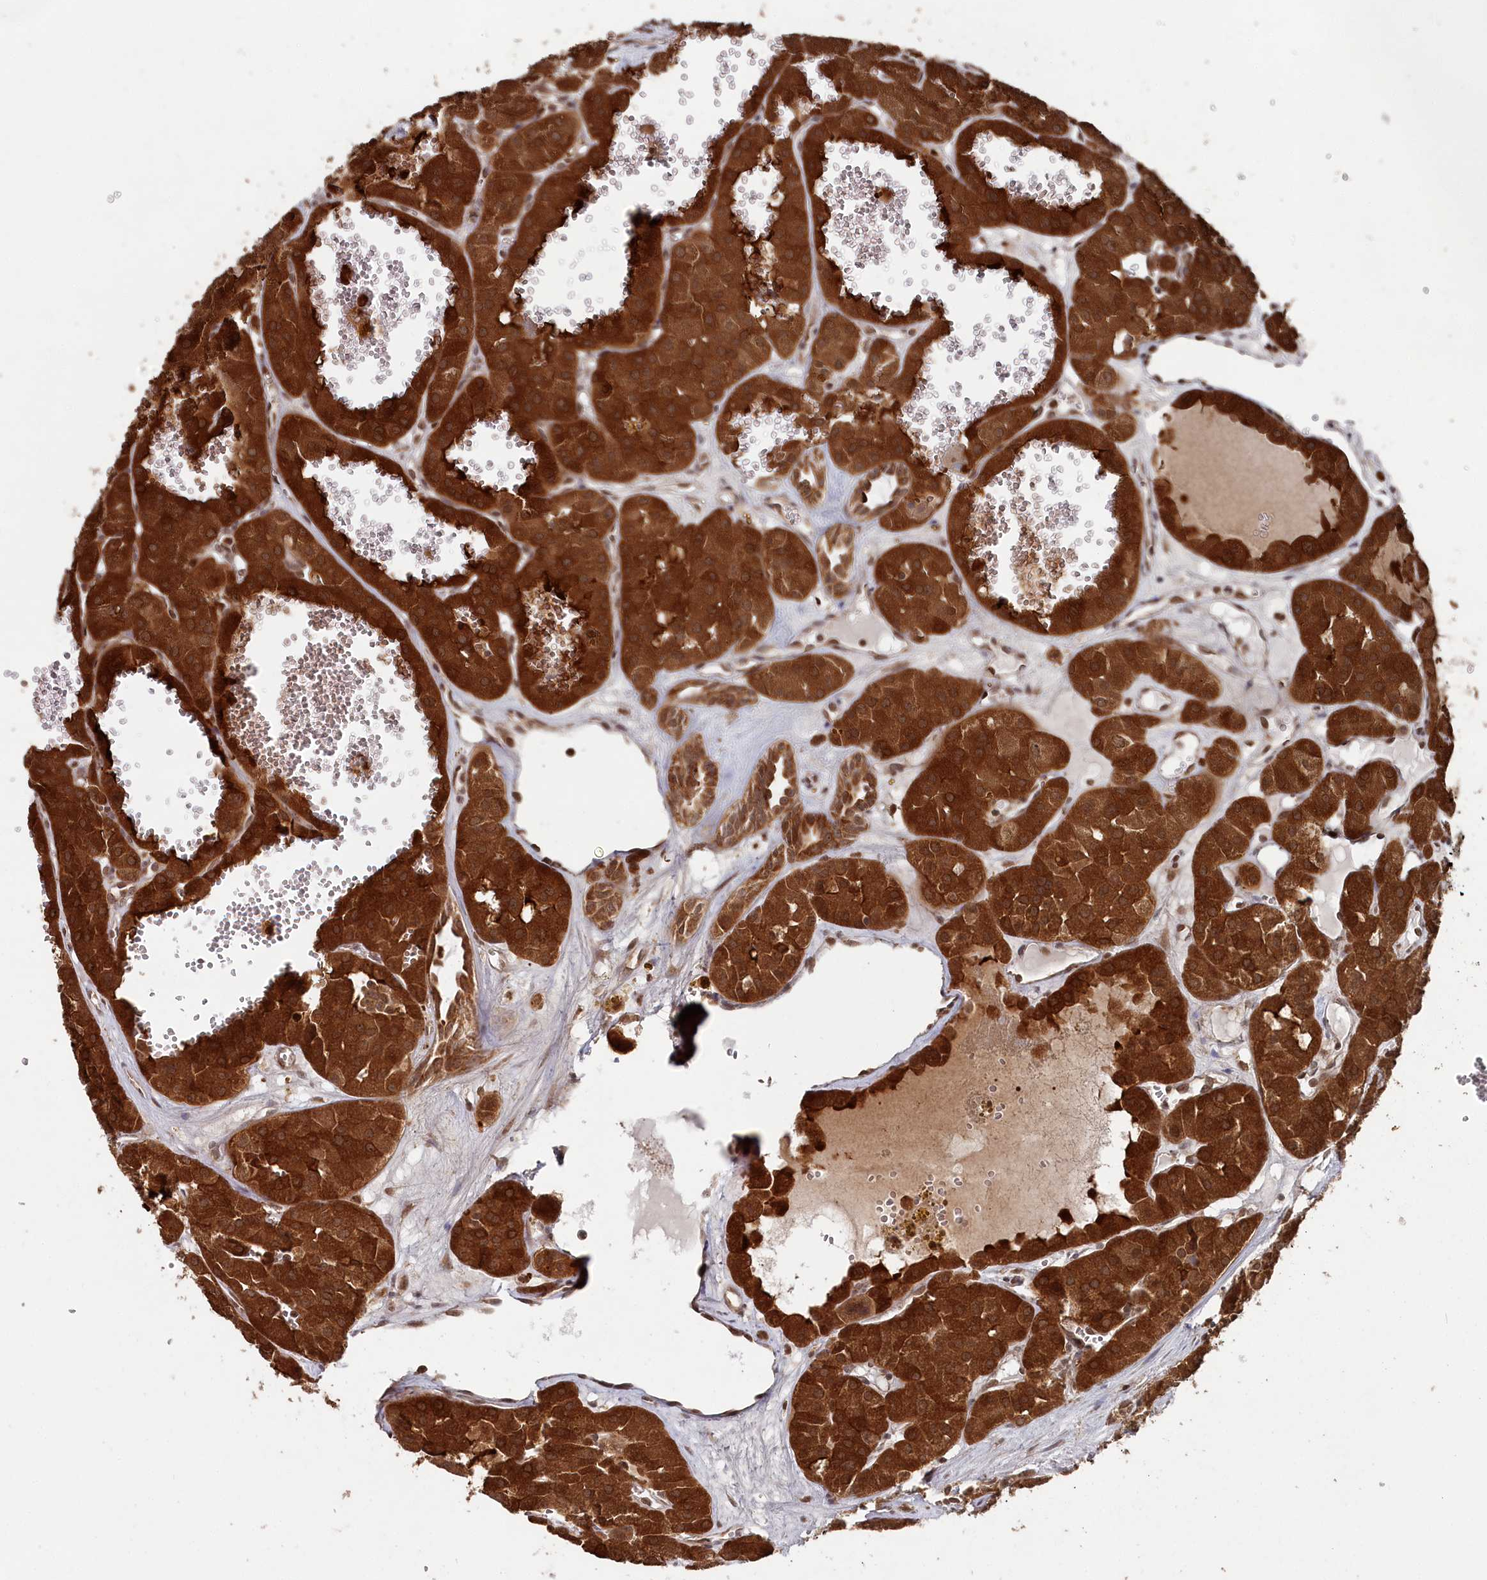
{"staining": {"intensity": "strong", "quantity": ">75%", "location": "cytoplasmic/membranous"}, "tissue": "renal cancer", "cell_type": "Tumor cells", "image_type": "cancer", "snomed": [{"axis": "morphology", "description": "Carcinoma, NOS"}, {"axis": "topography", "description": "Kidney"}], "caption": "IHC of carcinoma (renal) shows high levels of strong cytoplasmic/membranous staining in about >75% of tumor cells. Nuclei are stained in blue.", "gene": "WAPL", "patient": {"sex": "female", "age": 75}}